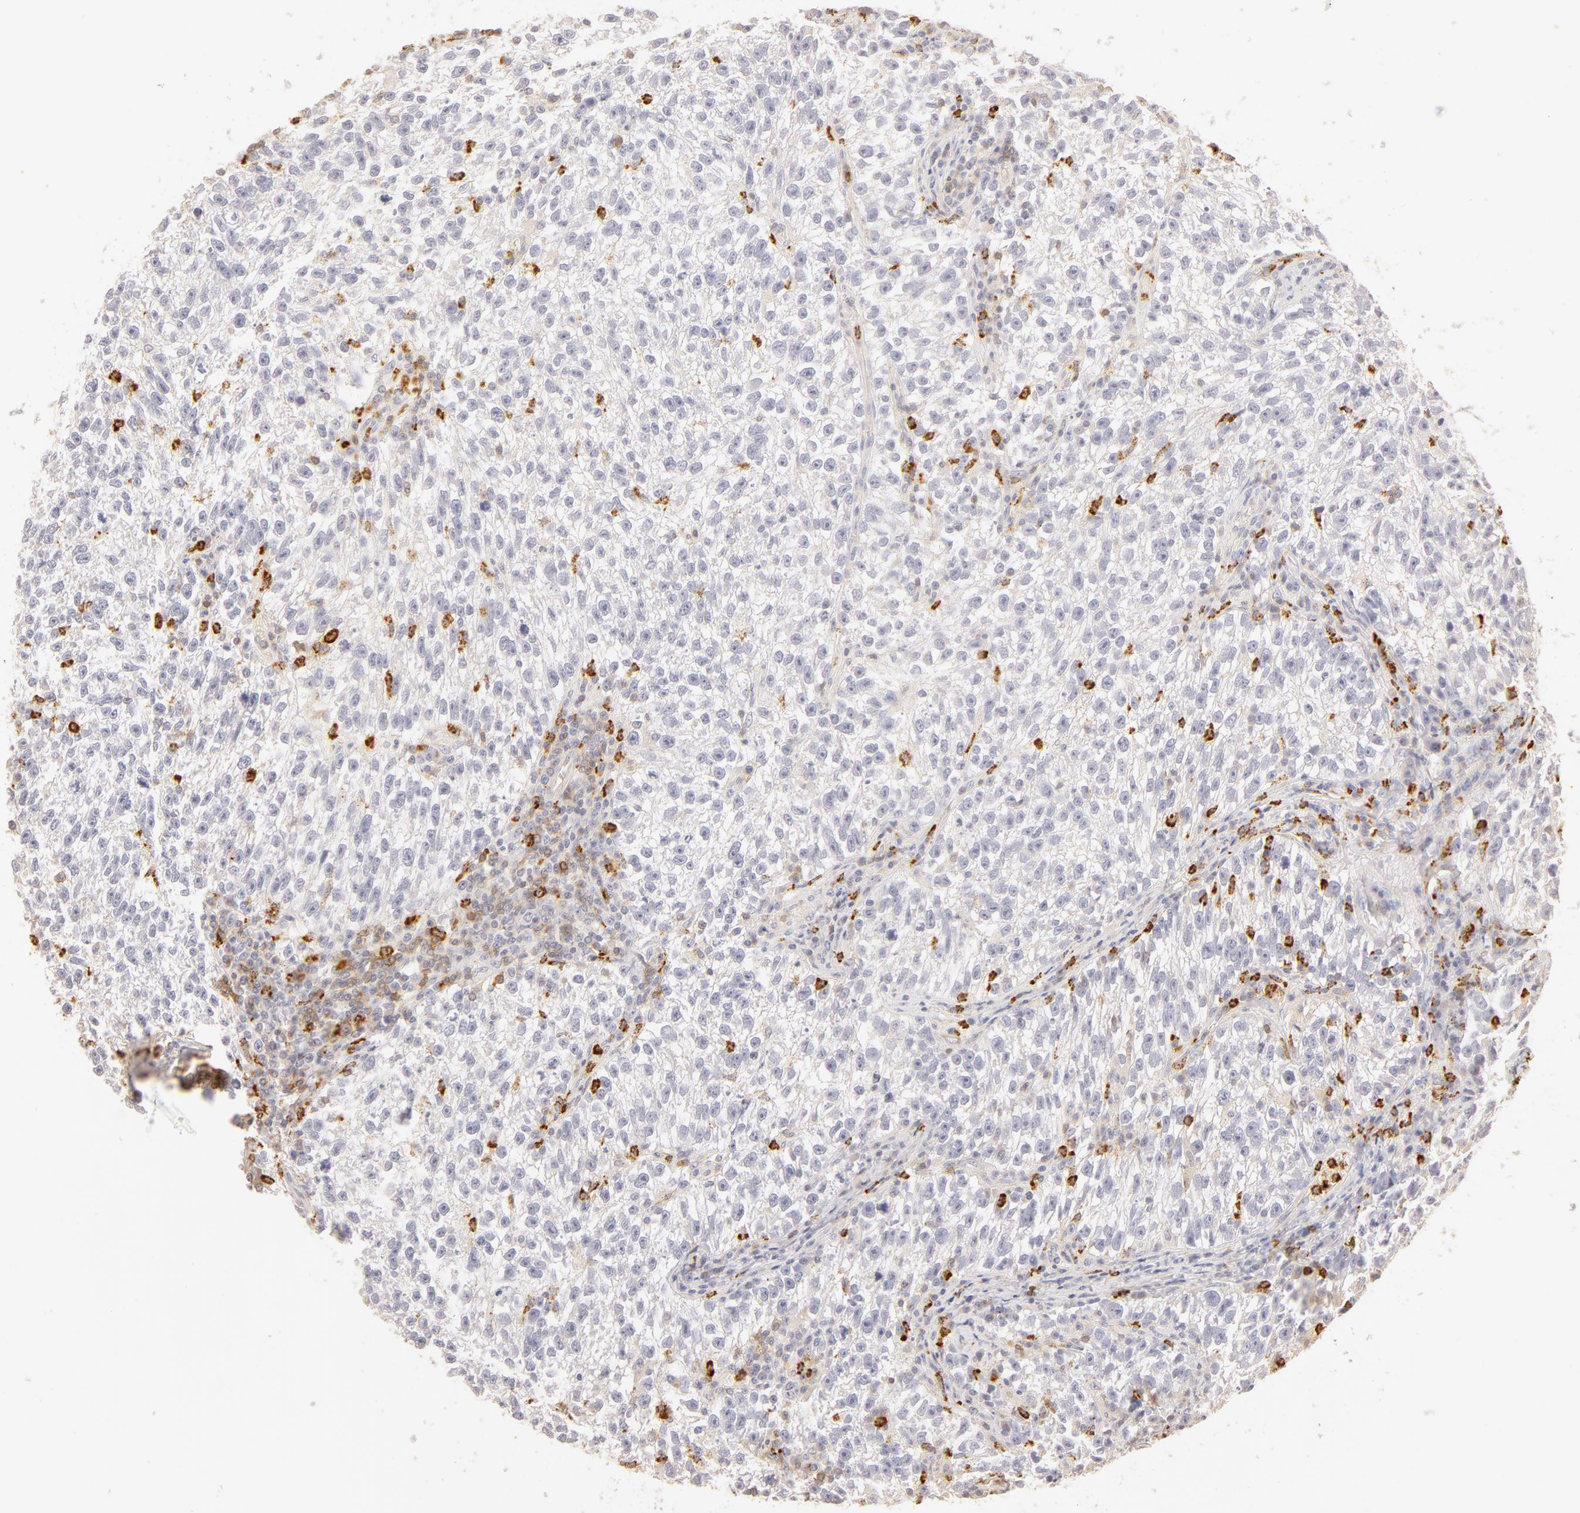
{"staining": {"intensity": "negative", "quantity": "none", "location": "none"}, "tissue": "testis cancer", "cell_type": "Tumor cells", "image_type": "cancer", "snomed": [{"axis": "morphology", "description": "Seminoma, NOS"}, {"axis": "topography", "description": "Testis"}], "caption": "This is an immunohistochemistry (IHC) image of human seminoma (testis). There is no expression in tumor cells.", "gene": "C1R", "patient": {"sex": "male", "age": 38}}